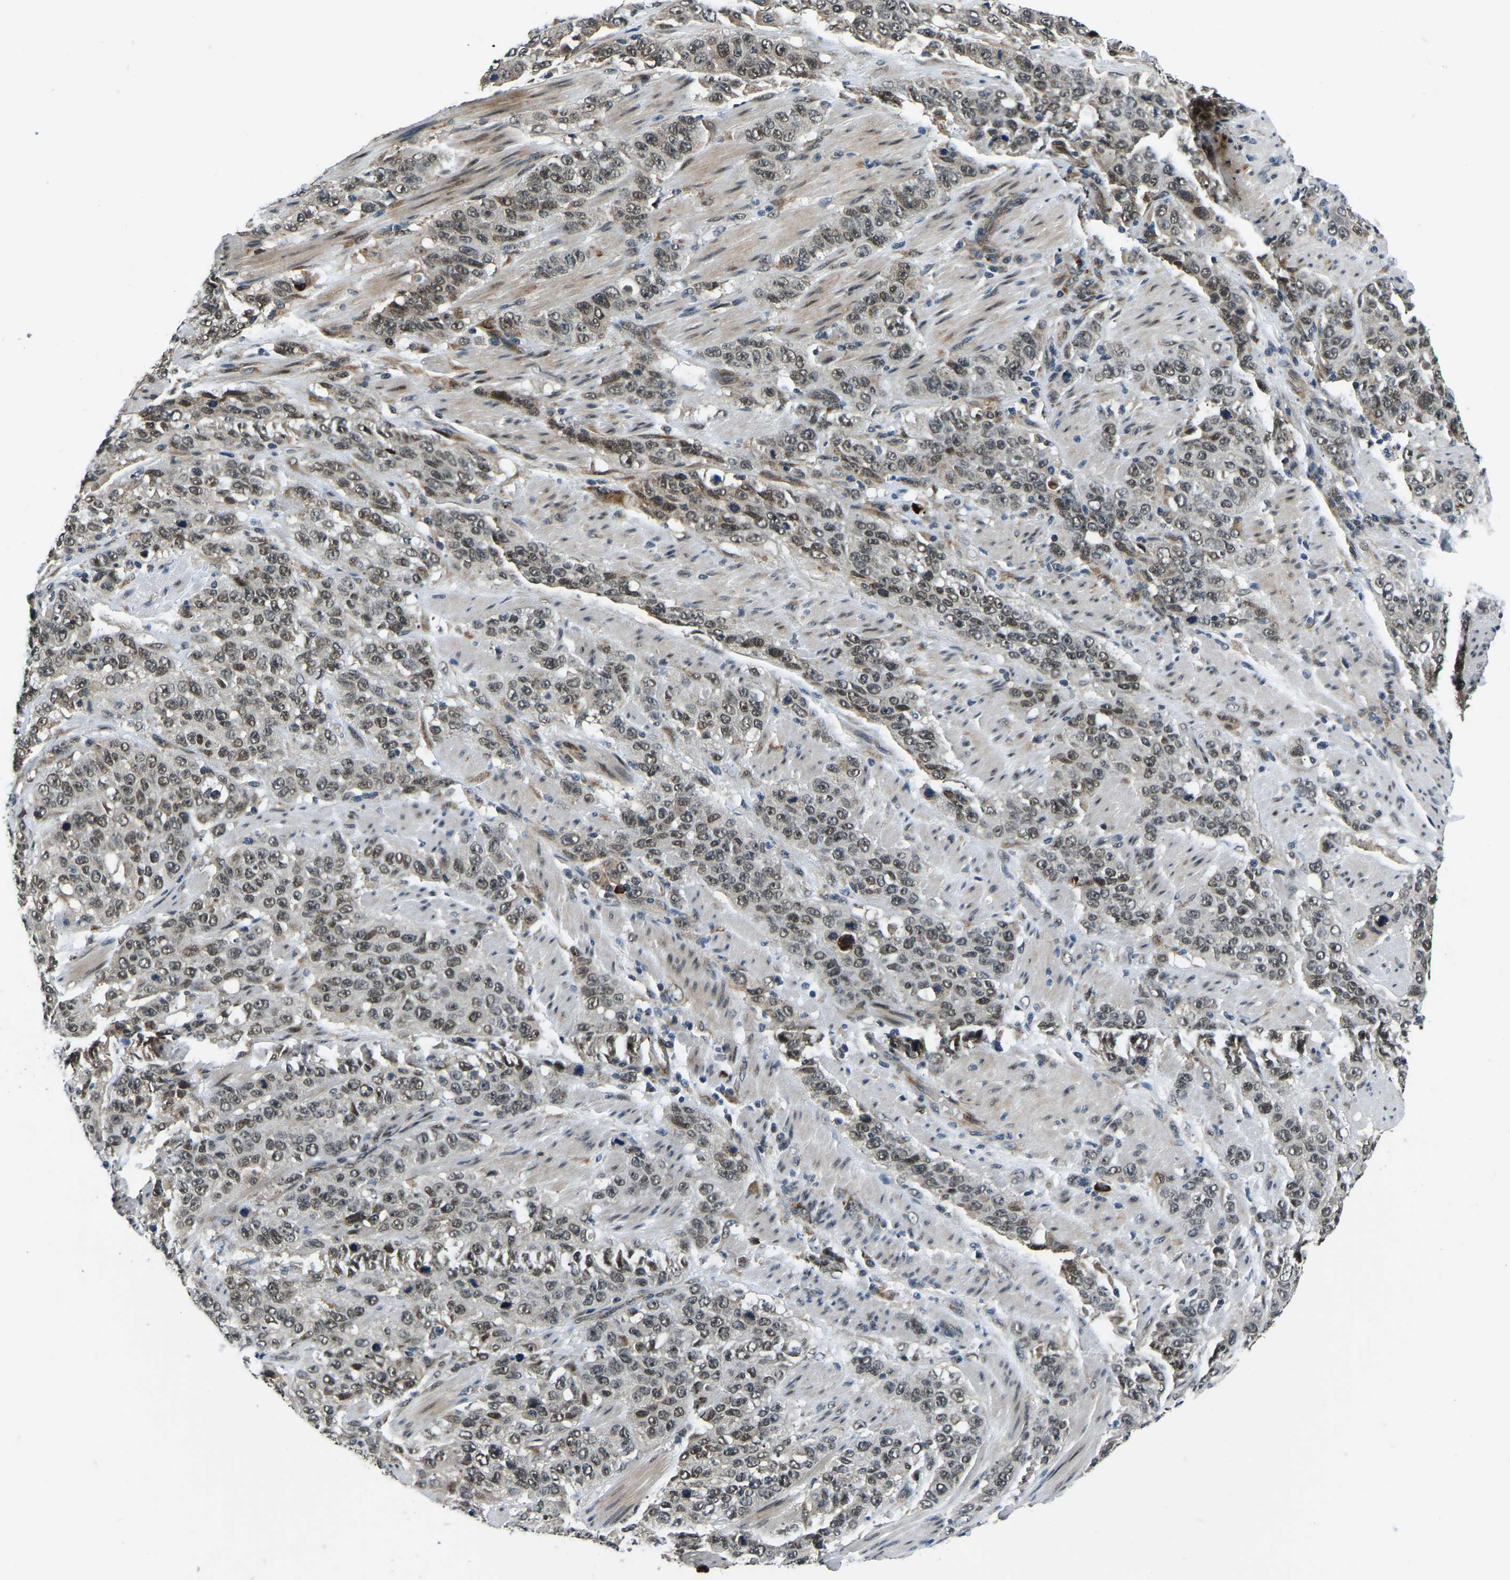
{"staining": {"intensity": "weak", "quantity": ">75%", "location": "cytoplasmic/membranous,nuclear"}, "tissue": "stomach cancer", "cell_type": "Tumor cells", "image_type": "cancer", "snomed": [{"axis": "morphology", "description": "Adenocarcinoma, NOS"}, {"axis": "topography", "description": "Stomach"}], "caption": "Approximately >75% of tumor cells in human stomach cancer reveal weak cytoplasmic/membranous and nuclear protein staining as visualized by brown immunohistochemical staining.", "gene": "ING2", "patient": {"sex": "male", "age": 48}}